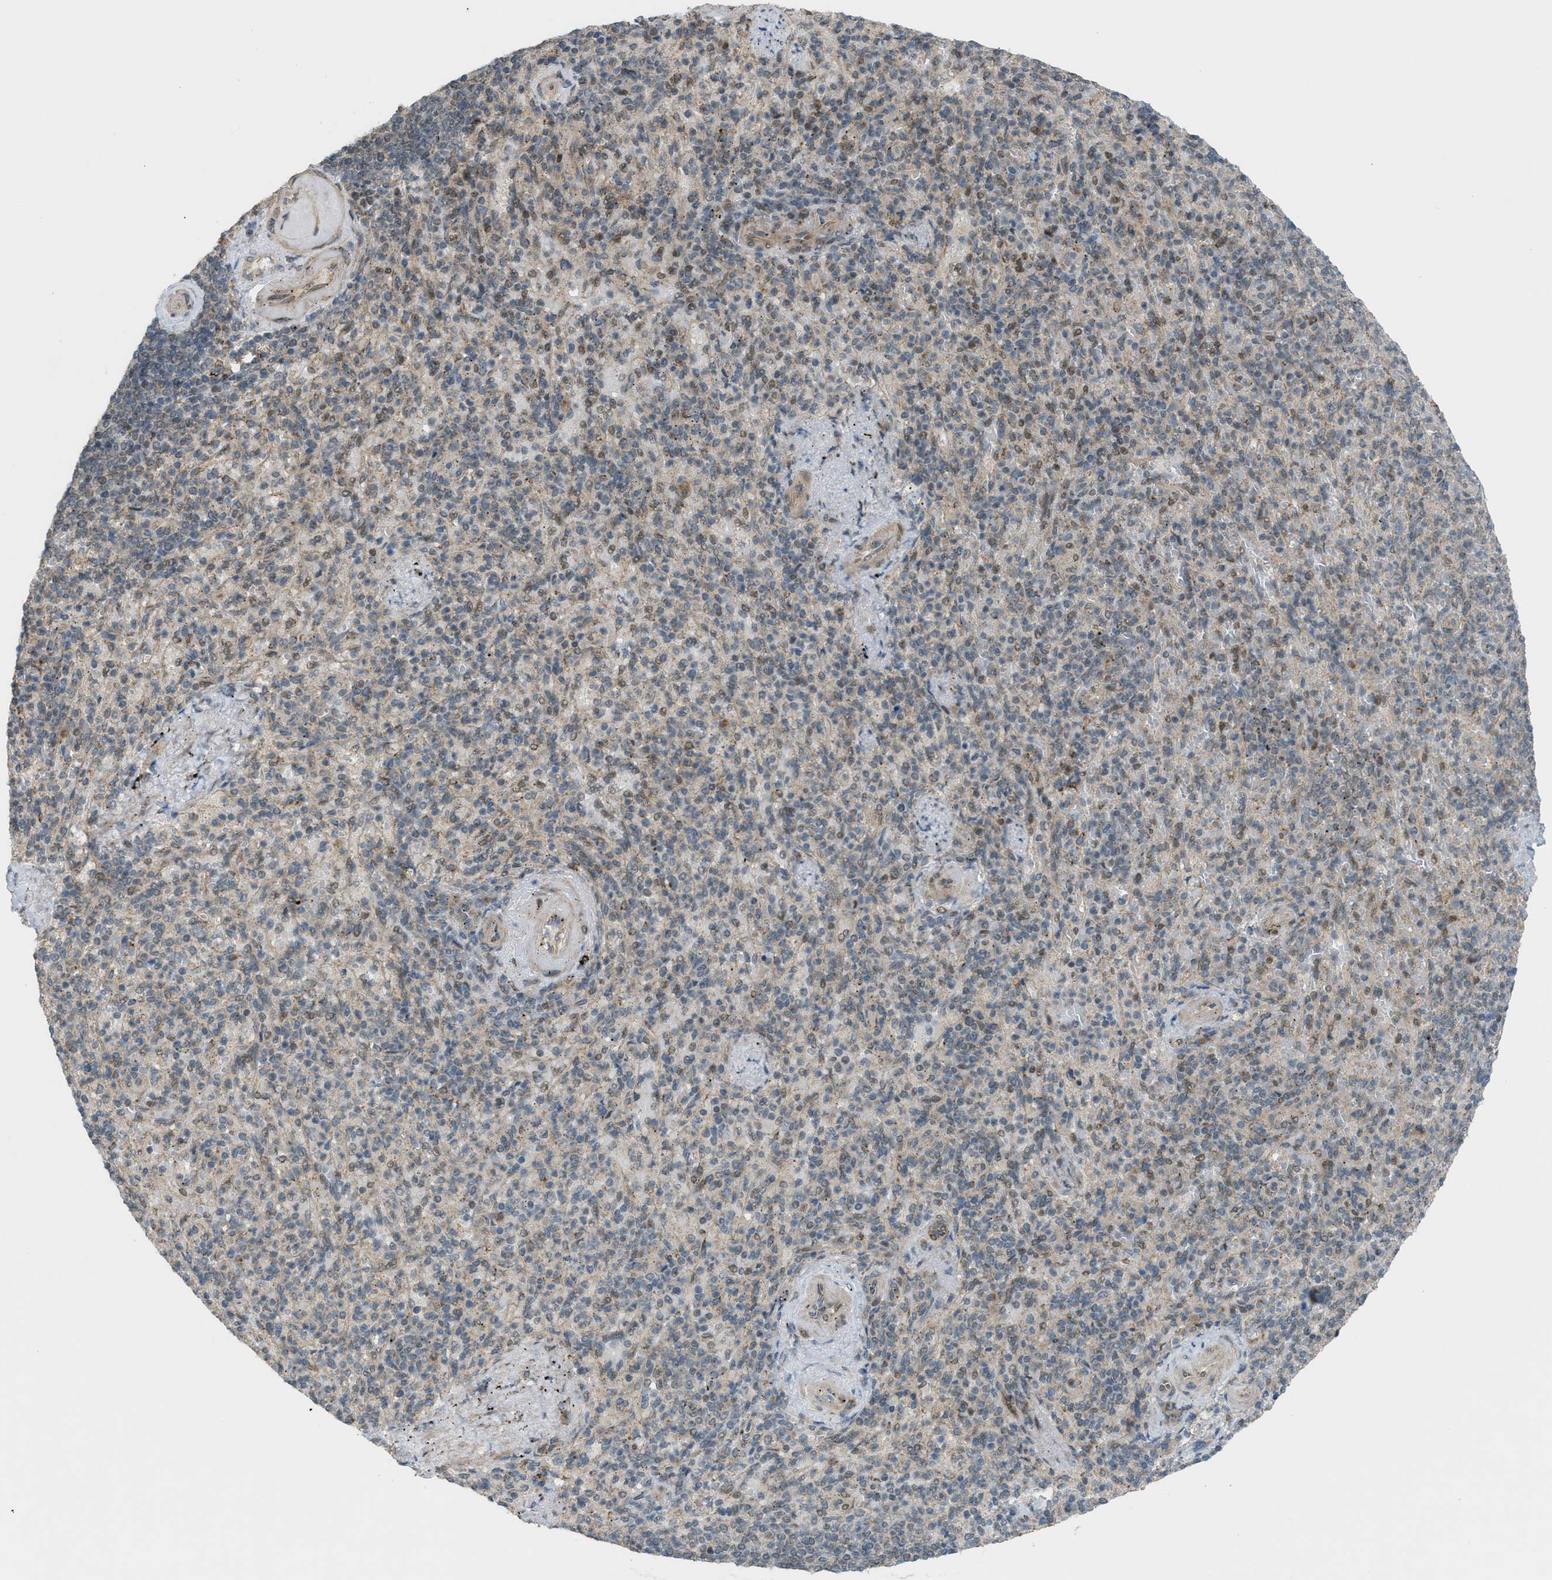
{"staining": {"intensity": "moderate", "quantity": "25%-75%", "location": "cytoplasmic/membranous,nuclear"}, "tissue": "spleen", "cell_type": "Cells in red pulp", "image_type": "normal", "snomed": [{"axis": "morphology", "description": "Normal tissue, NOS"}, {"axis": "topography", "description": "Spleen"}], "caption": "High-magnification brightfield microscopy of unremarkable spleen stained with DAB (brown) and counterstained with hematoxylin (blue). cells in red pulp exhibit moderate cytoplasmic/membranous,nuclear positivity is identified in about25%-75% of cells.", "gene": "CCDC186", "patient": {"sex": "female", "age": 74}}